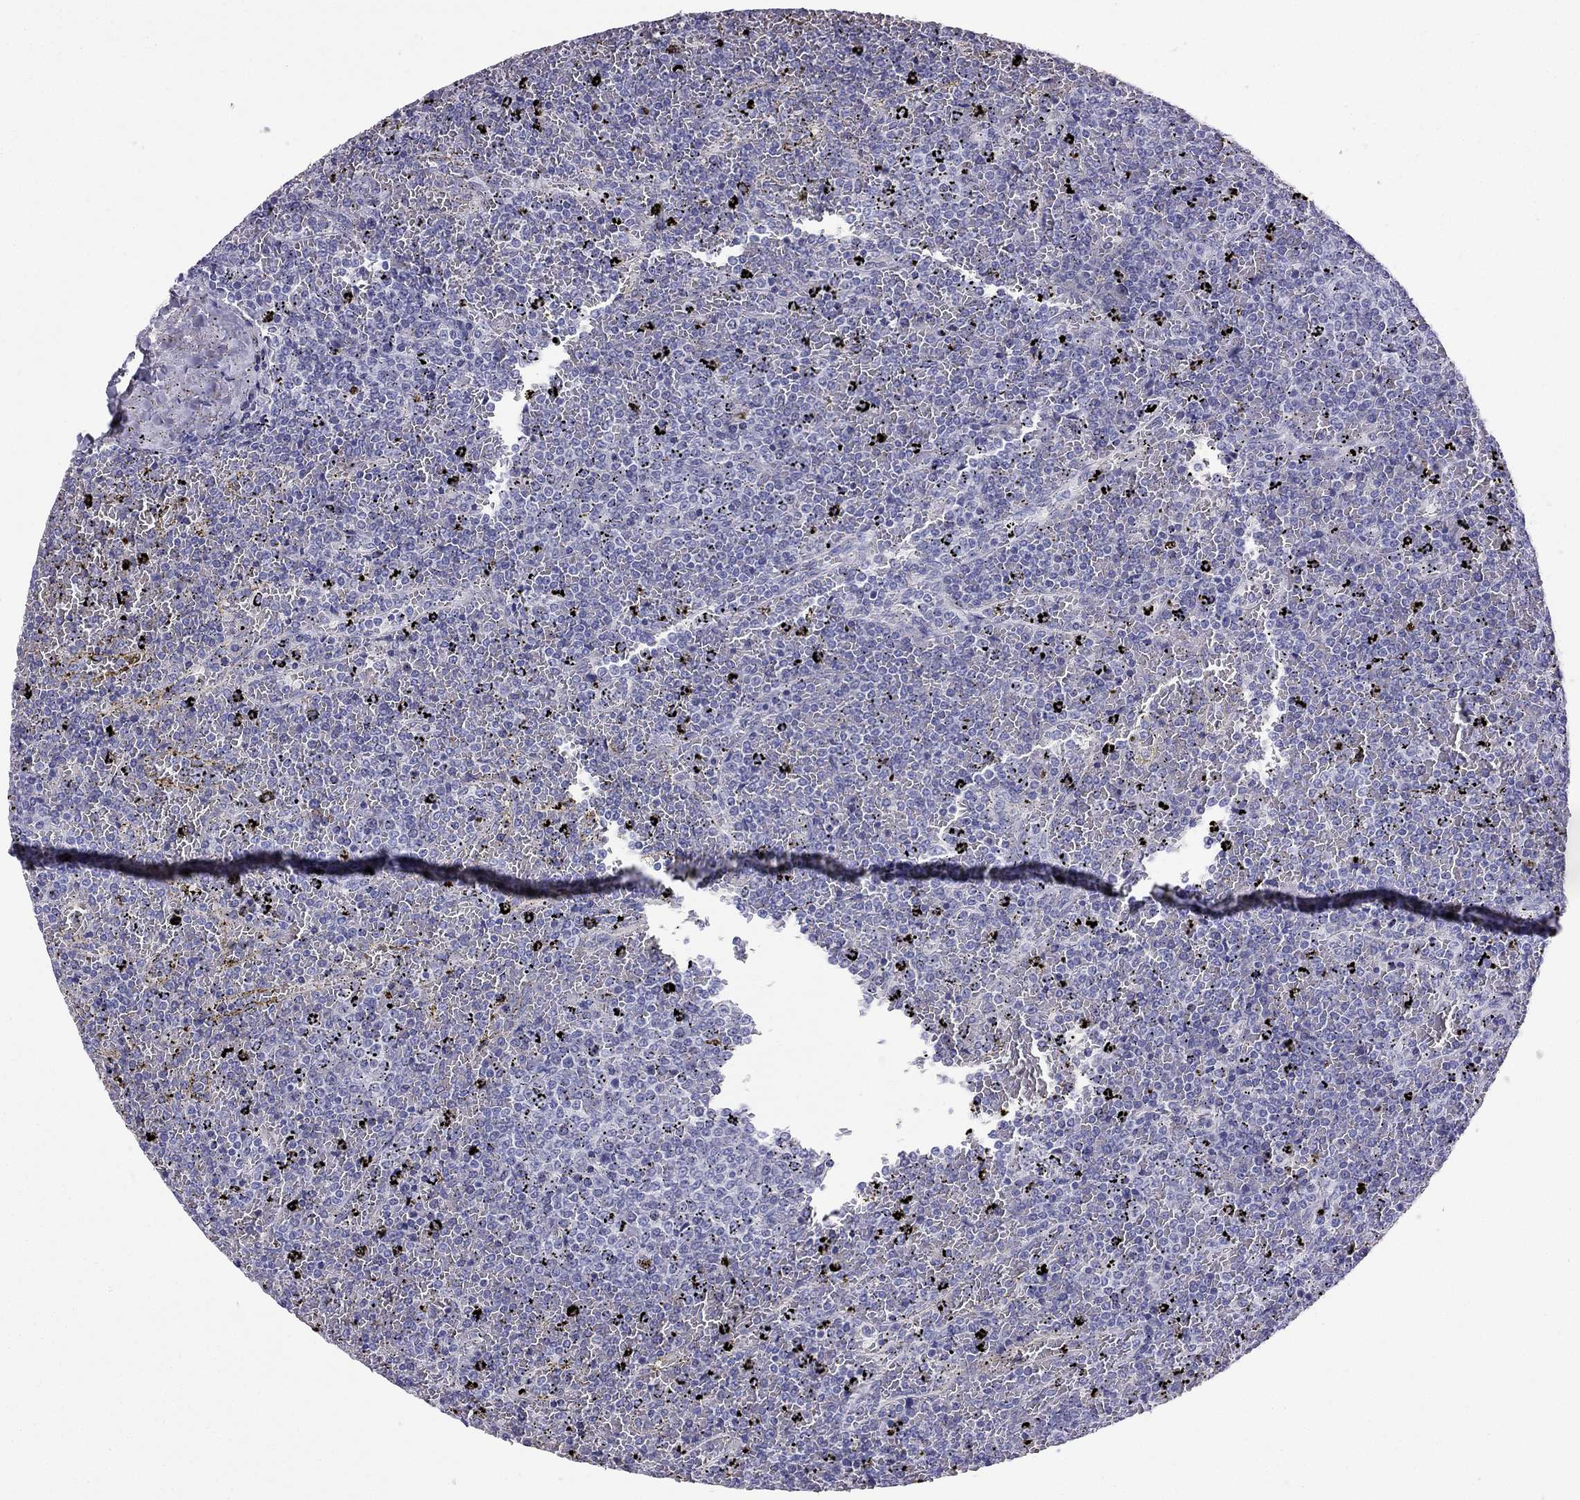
{"staining": {"intensity": "negative", "quantity": "none", "location": "none"}, "tissue": "lymphoma", "cell_type": "Tumor cells", "image_type": "cancer", "snomed": [{"axis": "morphology", "description": "Malignant lymphoma, non-Hodgkin's type, Low grade"}, {"axis": "topography", "description": "Spleen"}], "caption": "This is an immunohistochemistry (IHC) histopathology image of lymphoma. There is no staining in tumor cells.", "gene": "NPTX1", "patient": {"sex": "female", "age": 77}}